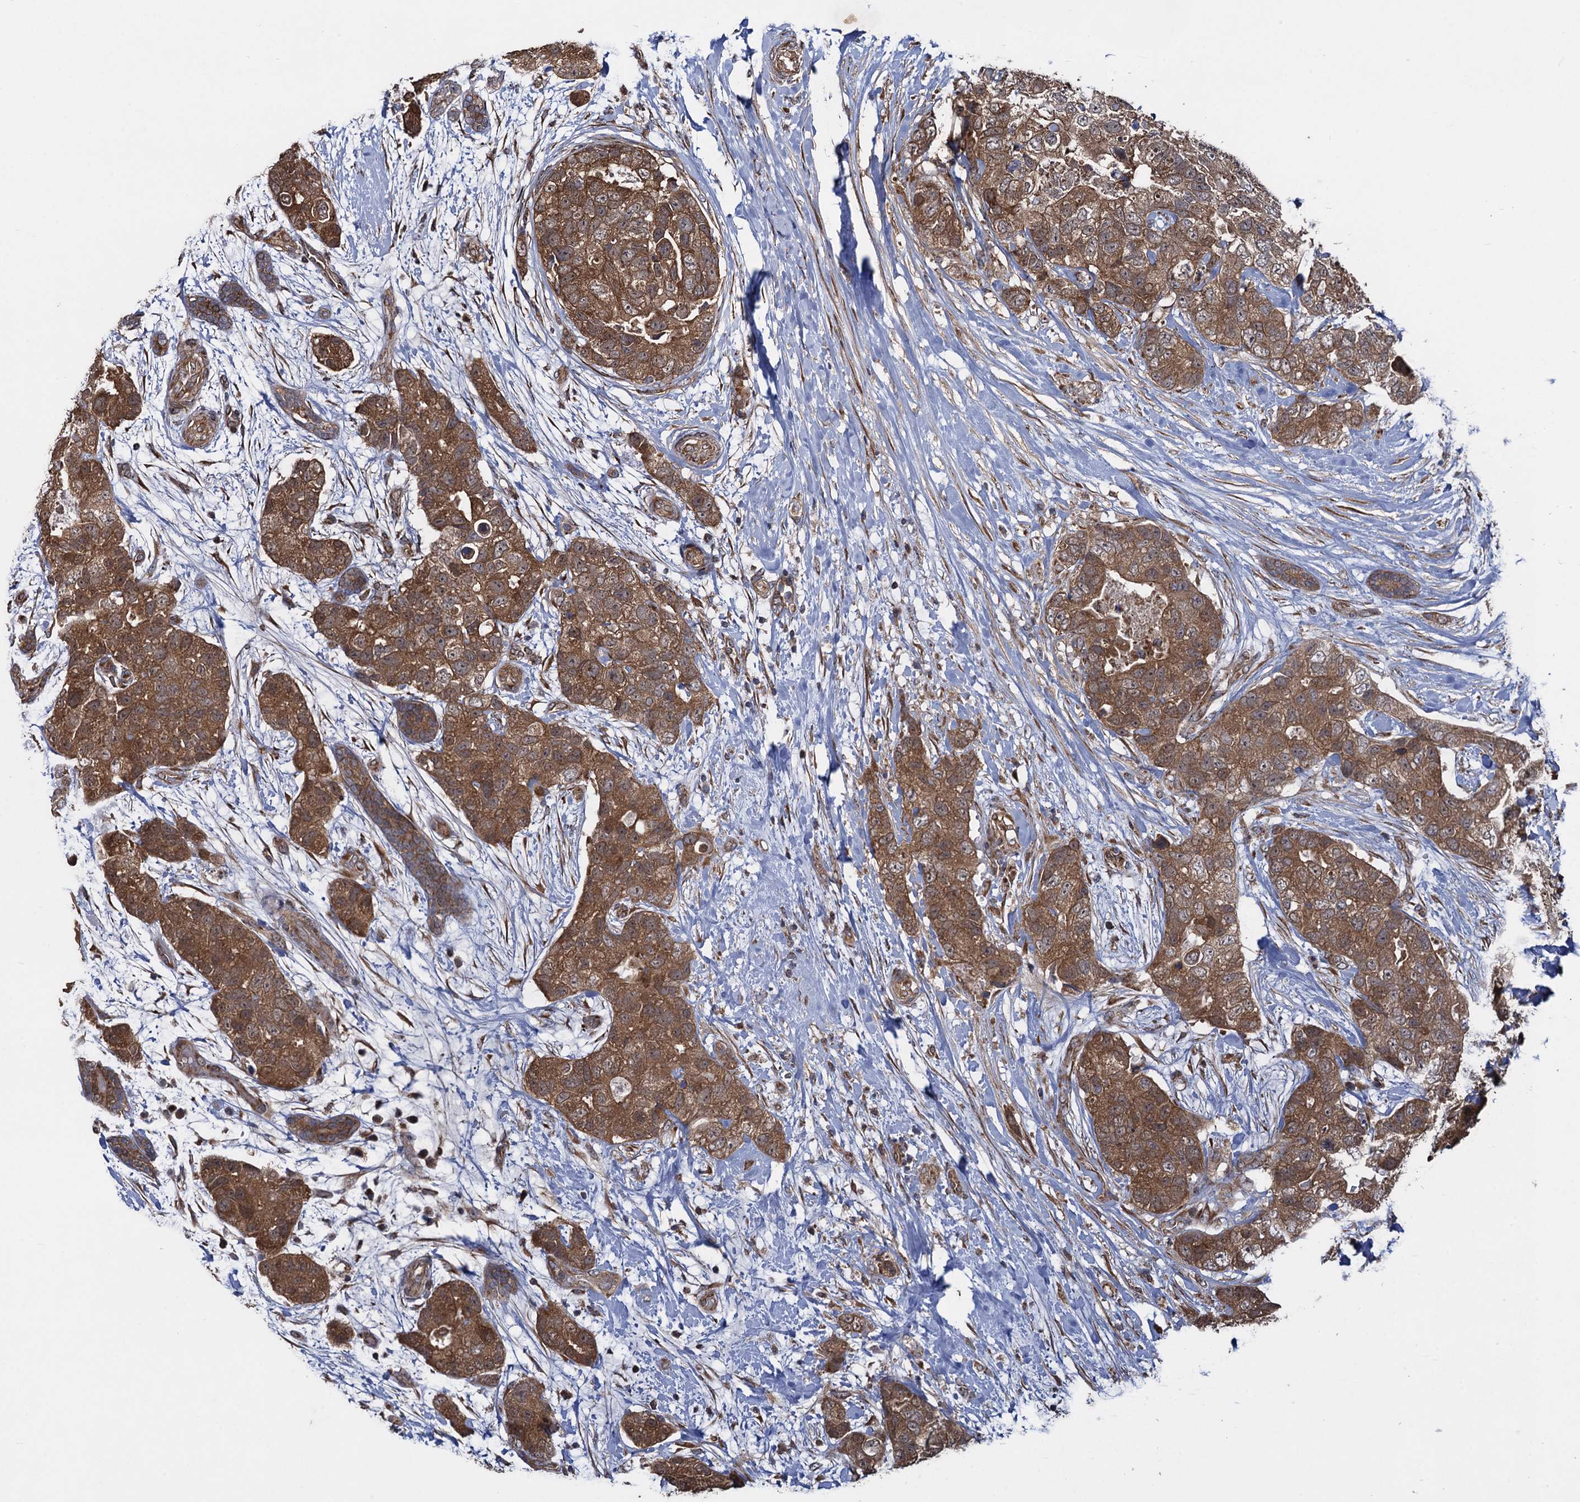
{"staining": {"intensity": "moderate", "quantity": ">75%", "location": "cytoplasmic/membranous"}, "tissue": "breast cancer", "cell_type": "Tumor cells", "image_type": "cancer", "snomed": [{"axis": "morphology", "description": "Duct carcinoma"}, {"axis": "topography", "description": "Breast"}], "caption": "Protein staining of breast cancer tissue shows moderate cytoplasmic/membranous expression in about >75% of tumor cells.", "gene": "HAUS1", "patient": {"sex": "female", "age": 62}}